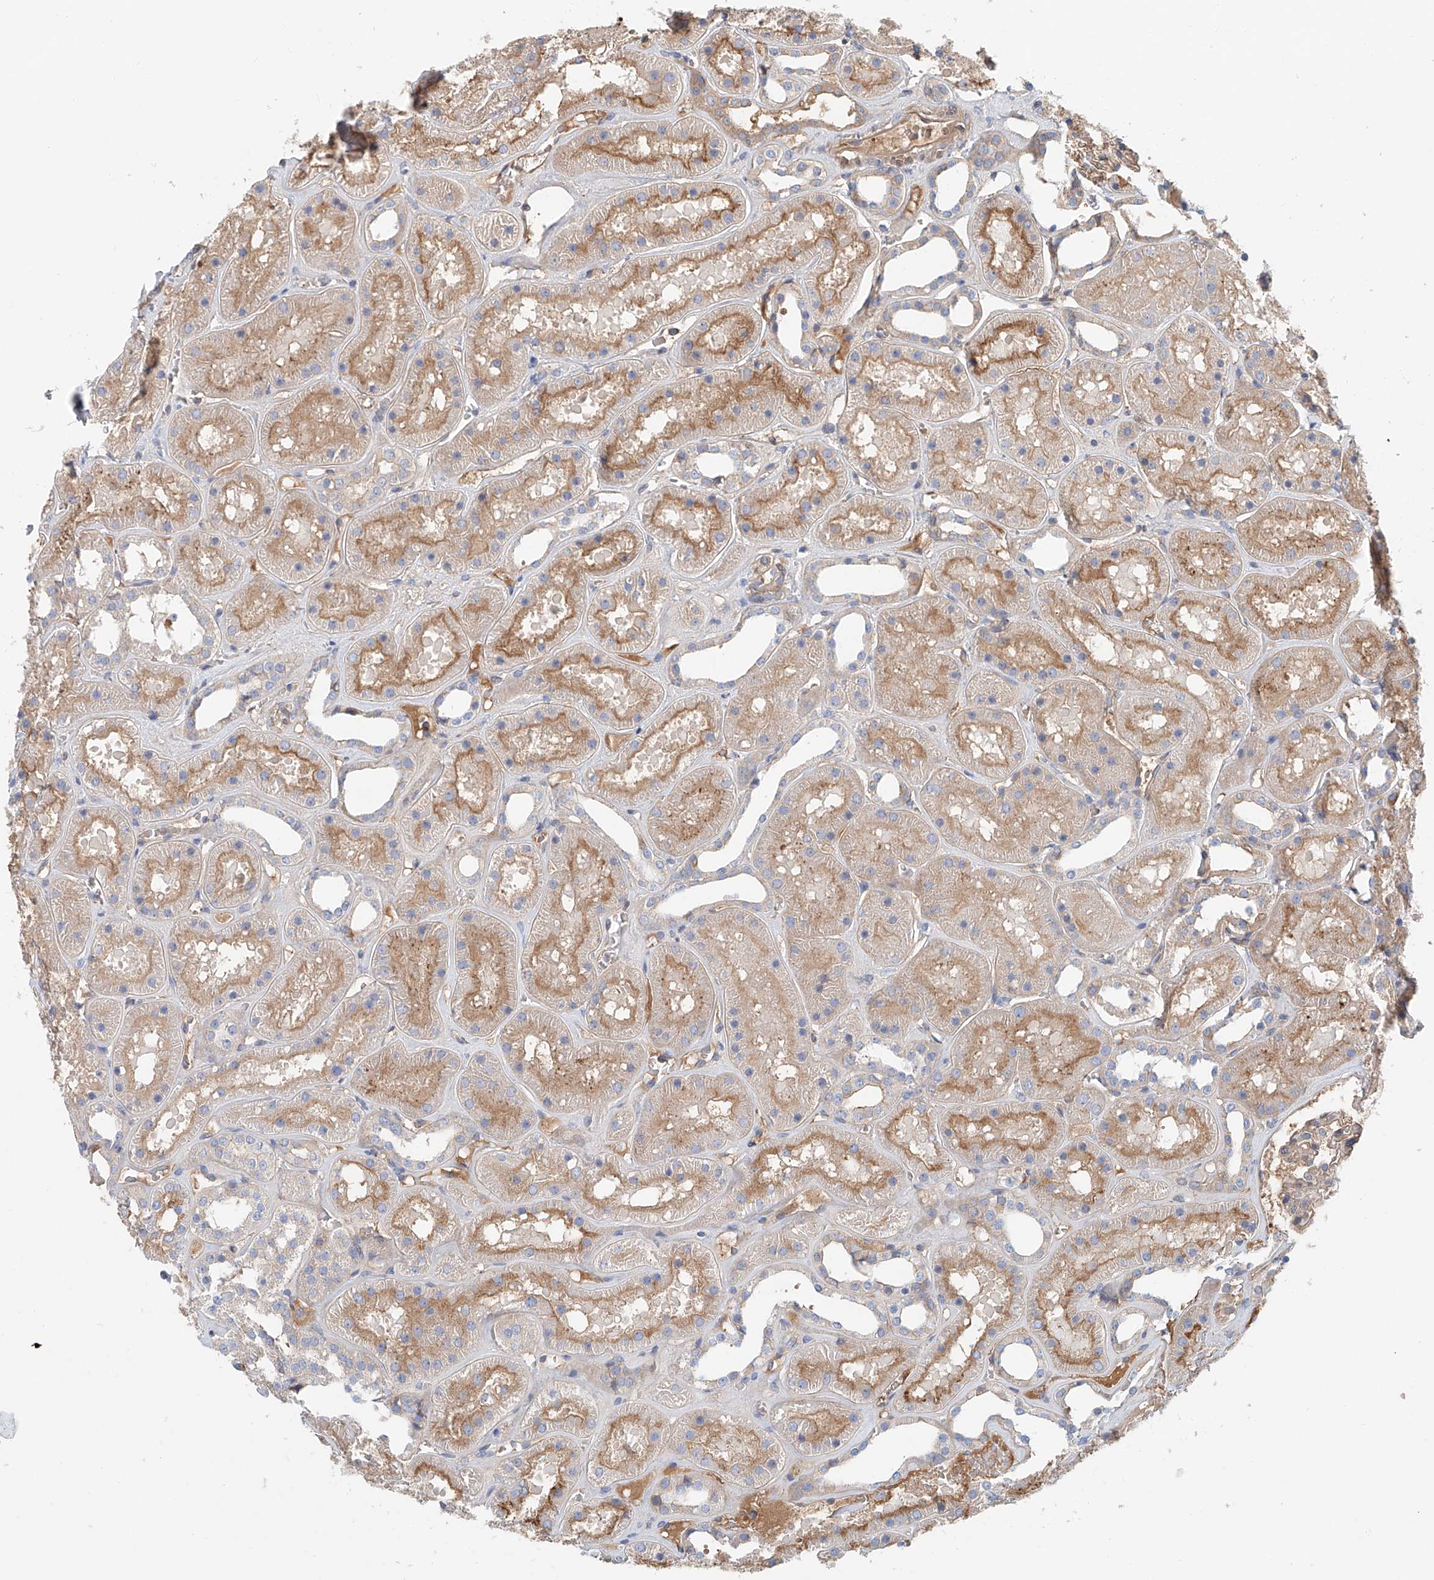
{"staining": {"intensity": "weak", "quantity": ">75%", "location": "cytoplasmic/membranous"}, "tissue": "kidney", "cell_type": "Cells in glomeruli", "image_type": "normal", "snomed": [{"axis": "morphology", "description": "Normal tissue, NOS"}, {"axis": "topography", "description": "Kidney"}], "caption": "Protein staining of benign kidney exhibits weak cytoplasmic/membranous positivity in approximately >75% of cells in glomeruli. Nuclei are stained in blue.", "gene": "FRYL", "patient": {"sex": "female", "age": 41}}